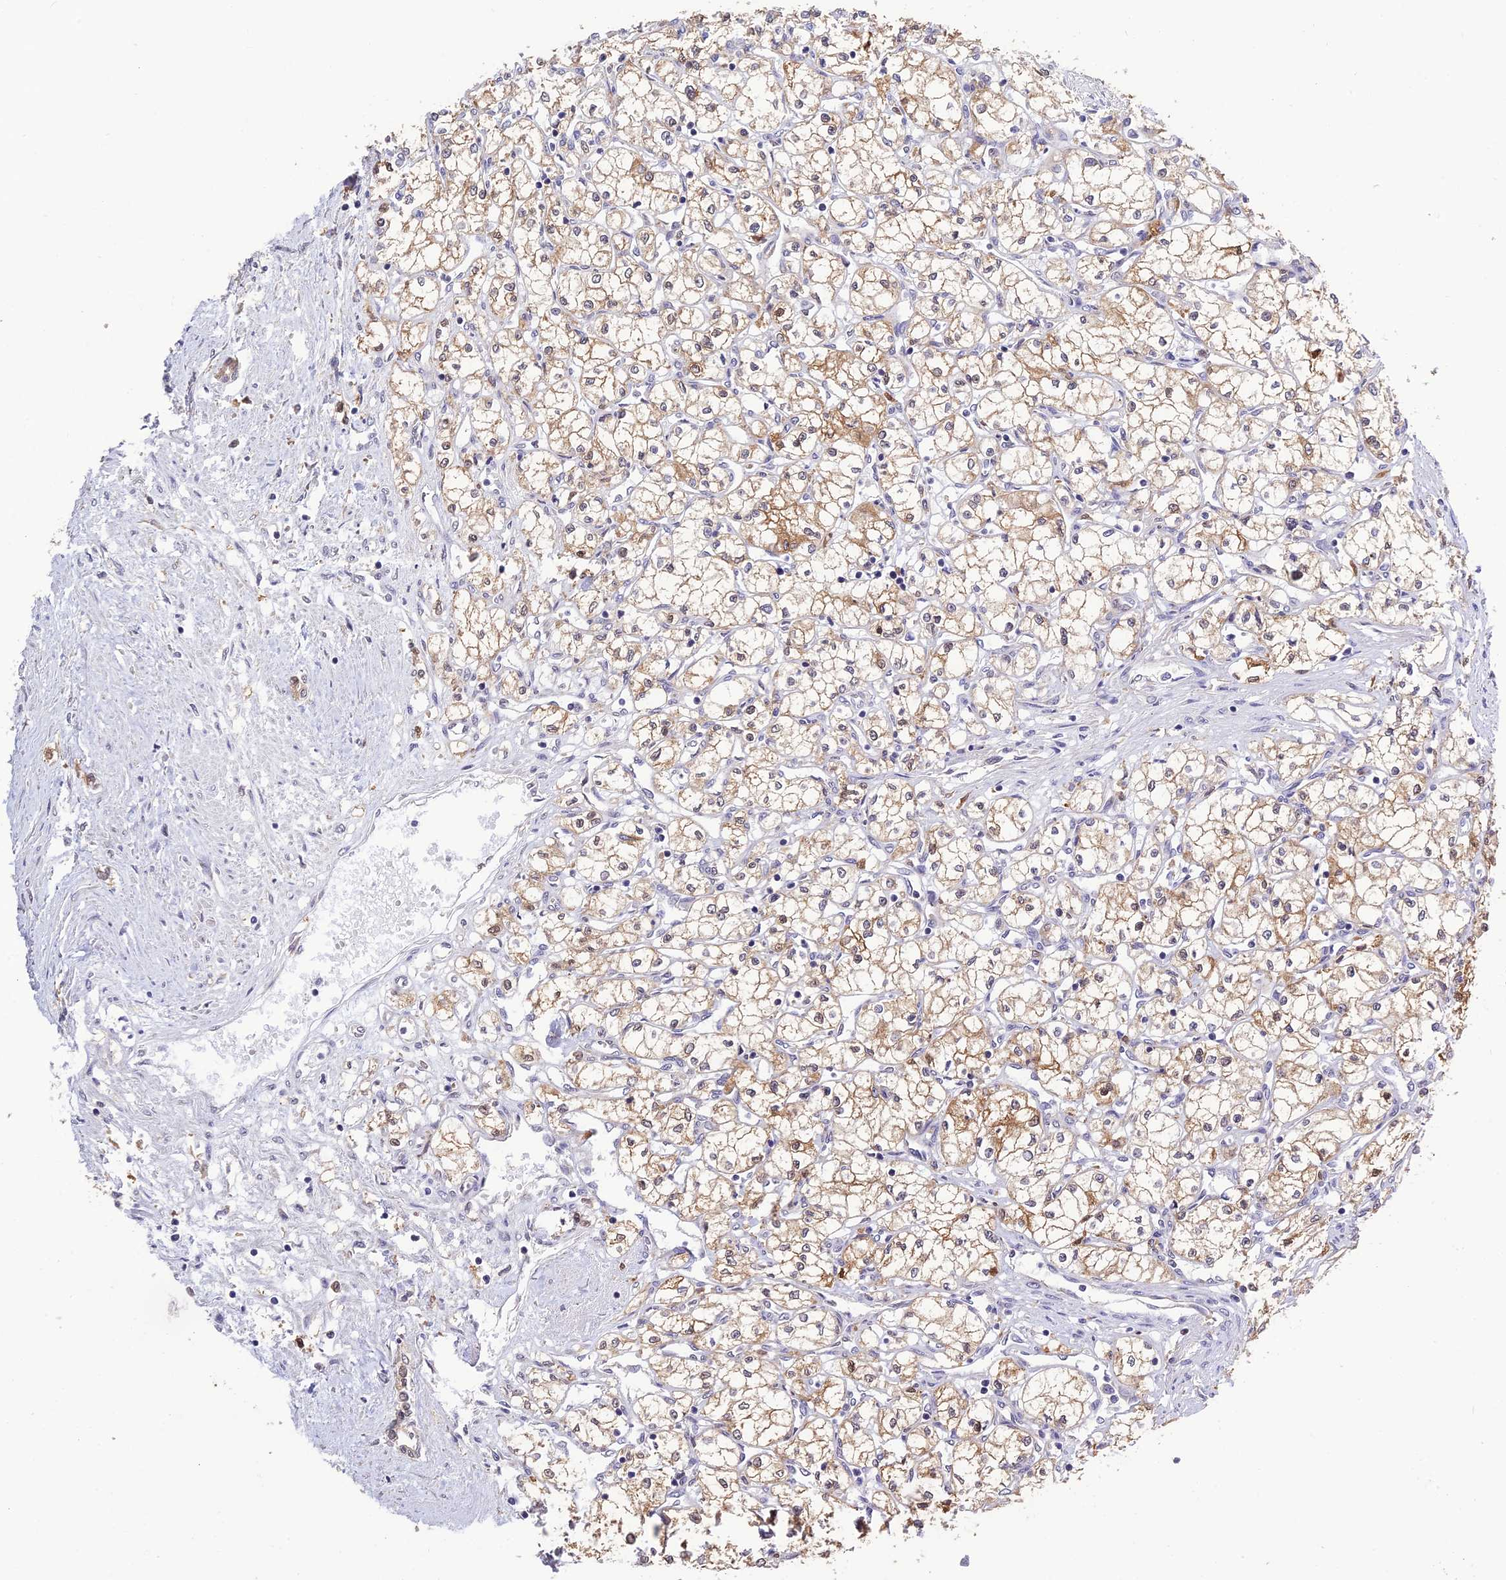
{"staining": {"intensity": "moderate", "quantity": "25%-75%", "location": "cytoplasmic/membranous"}, "tissue": "renal cancer", "cell_type": "Tumor cells", "image_type": "cancer", "snomed": [{"axis": "morphology", "description": "Adenocarcinoma, NOS"}, {"axis": "topography", "description": "Kidney"}], "caption": "Human renal cancer (adenocarcinoma) stained with a brown dye demonstrates moderate cytoplasmic/membranous positive staining in about 25%-75% of tumor cells.", "gene": "MNS1", "patient": {"sex": "male", "age": 59}}